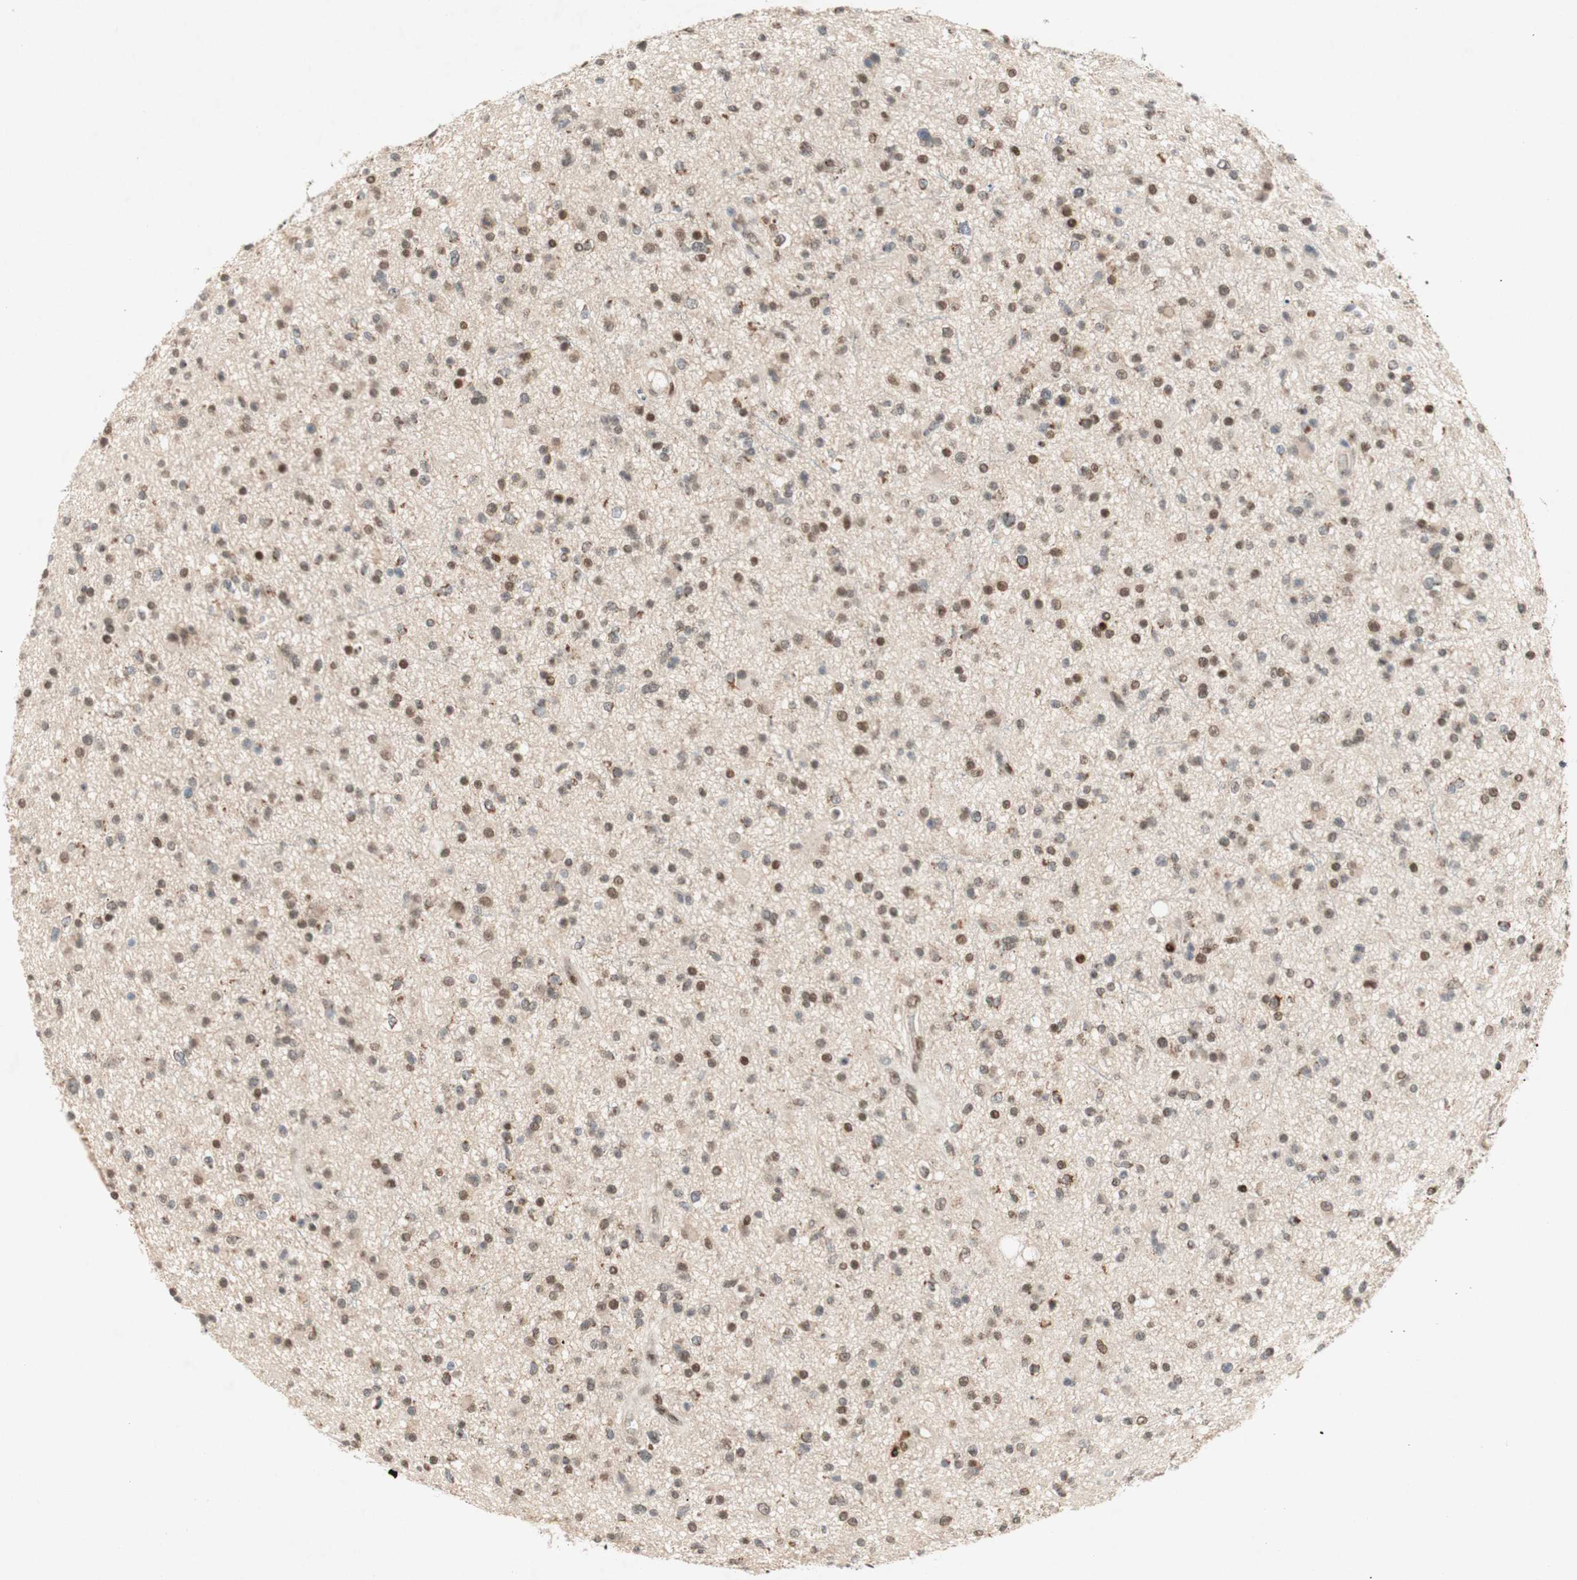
{"staining": {"intensity": "weak", "quantity": ">75%", "location": "nuclear"}, "tissue": "glioma", "cell_type": "Tumor cells", "image_type": "cancer", "snomed": [{"axis": "morphology", "description": "Glioma, malignant, High grade"}, {"axis": "topography", "description": "Brain"}], "caption": "The immunohistochemical stain shows weak nuclear staining in tumor cells of glioma tissue.", "gene": "DNMT3A", "patient": {"sex": "male", "age": 33}}